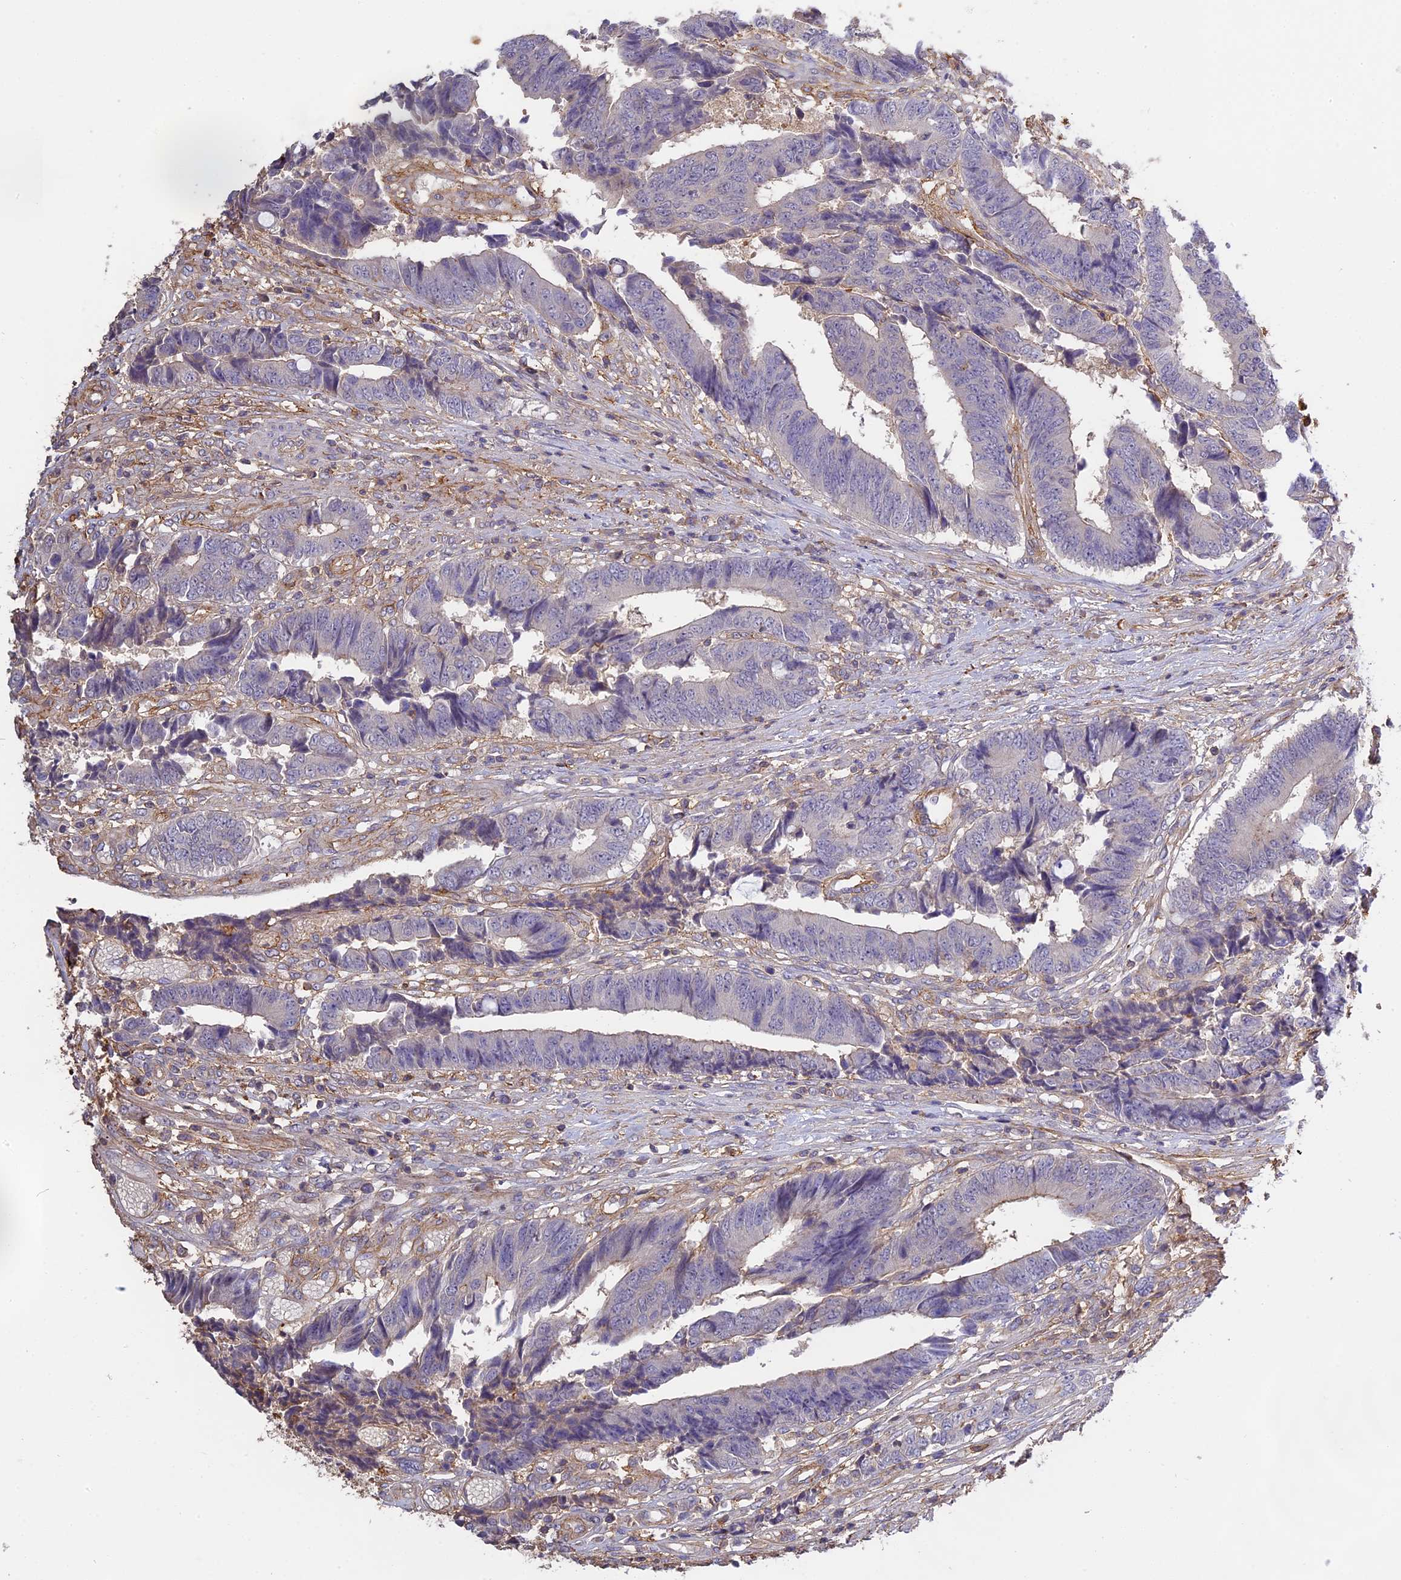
{"staining": {"intensity": "negative", "quantity": "none", "location": "none"}, "tissue": "colorectal cancer", "cell_type": "Tumor cells", "image_type": "cancer", "snomed": [{"axis": "morphology", "description": "Adenocarcinoma, NOS"}, {"axis": "topography", "description": "Rectum"}], "caption": "Immunohistochemistry (IHC) micrograph of colorectal cancer stained for a protein (brown), which displays no positivity in tumor cells.", "gene": "CFAP119", "patient": {"sex": "male", "age": 84}}